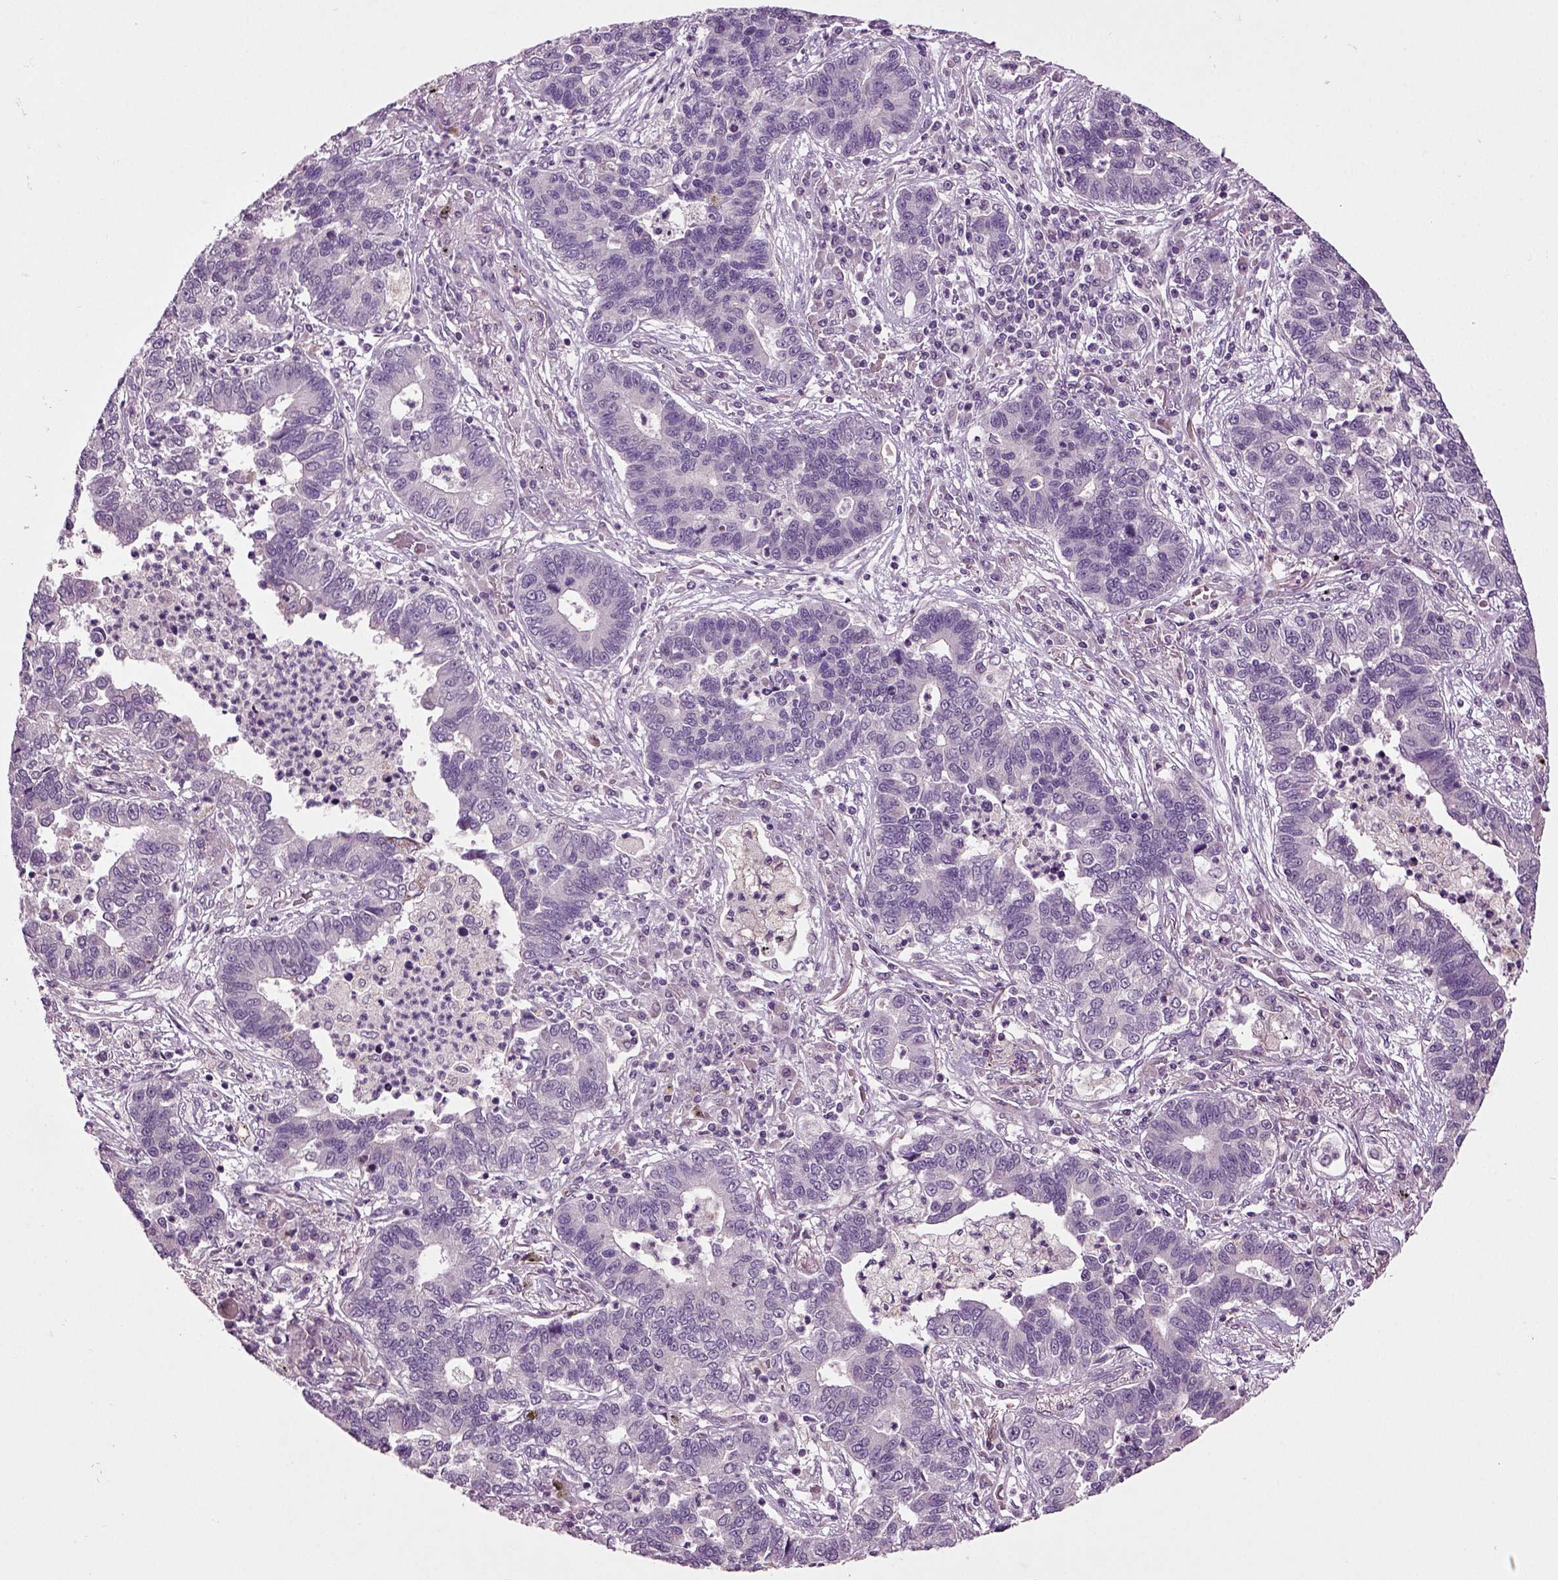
{"staining": {"intensity": "negative", "quantity": "none", "location": "none"}, "tissue": "lung cancer", "cell_type": "Tumor cells", "image_type": "cancer", "snomed": [{"axis": "morphology", "description": "Adenocarcinoma, NOS"}, {"axis": "topography", "description": "Lung"}], "caption": "DAB immunohistochemical staining of adenocarcinoma (lung) reveals no significant positivity in tumor cells.", "gene": "SLC17A6", "patient": {"sex": "female", "age": 57}}